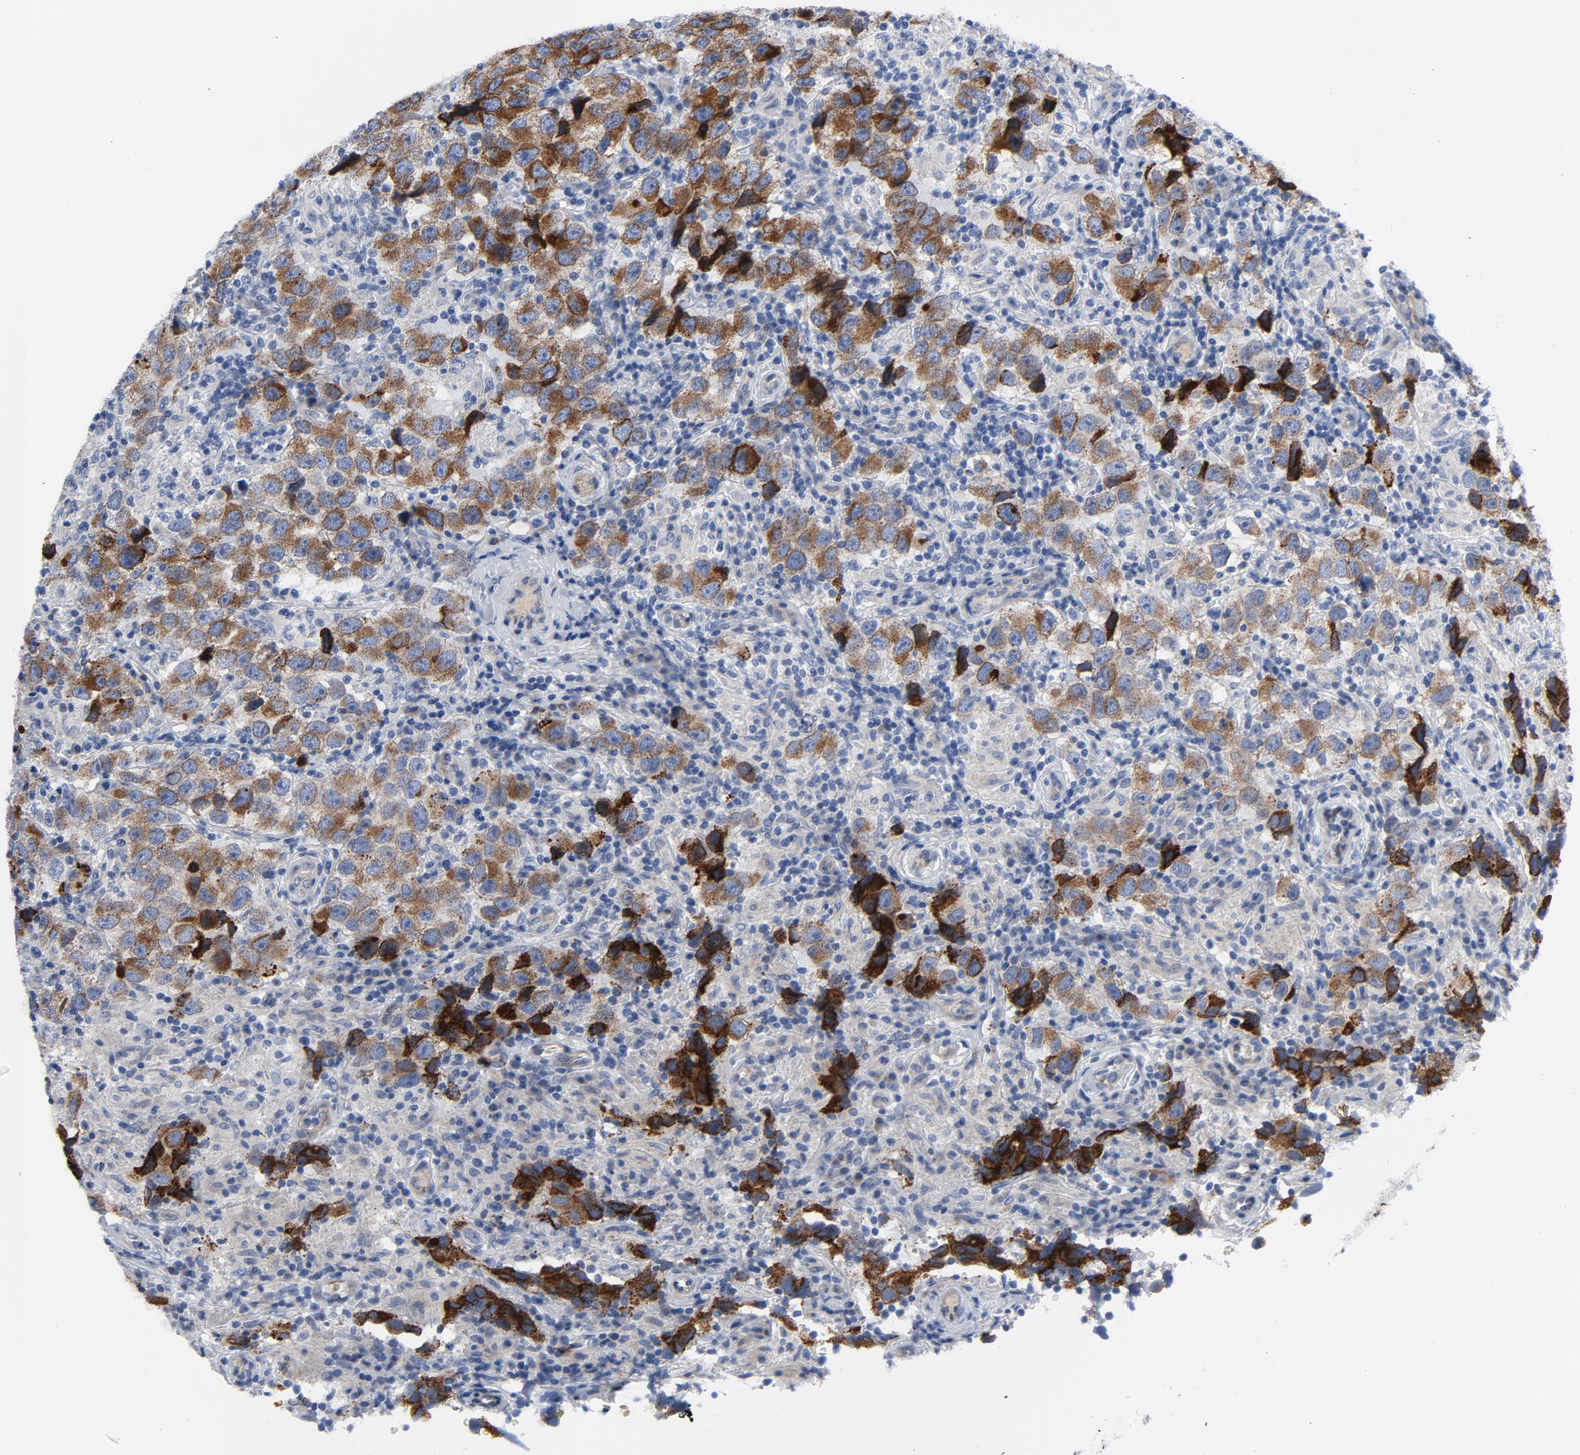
{"staining": {"intensity": "strong", "quantity": "<25%", "location": "cytoplasmic/membranous"}, "tissue": "testis cancer", "cell_type": "Tumor cells", "image_type": "cancer", "snomed": [{"axis": "morphology", "description": "Carcinoma, Embryonal, NOS"}, {"axis": "topography", "description": "Testis"}], "caption": "DAB (3,3'-diaminobenzidine) immunohistochemical staining of testis embryonal carcinoma reveals strong cytoplasmic/membranous protein staining in about <25% of tumor cells.", "gene": "LAMC1", "patient": {"sex": "male", "age": 21}}